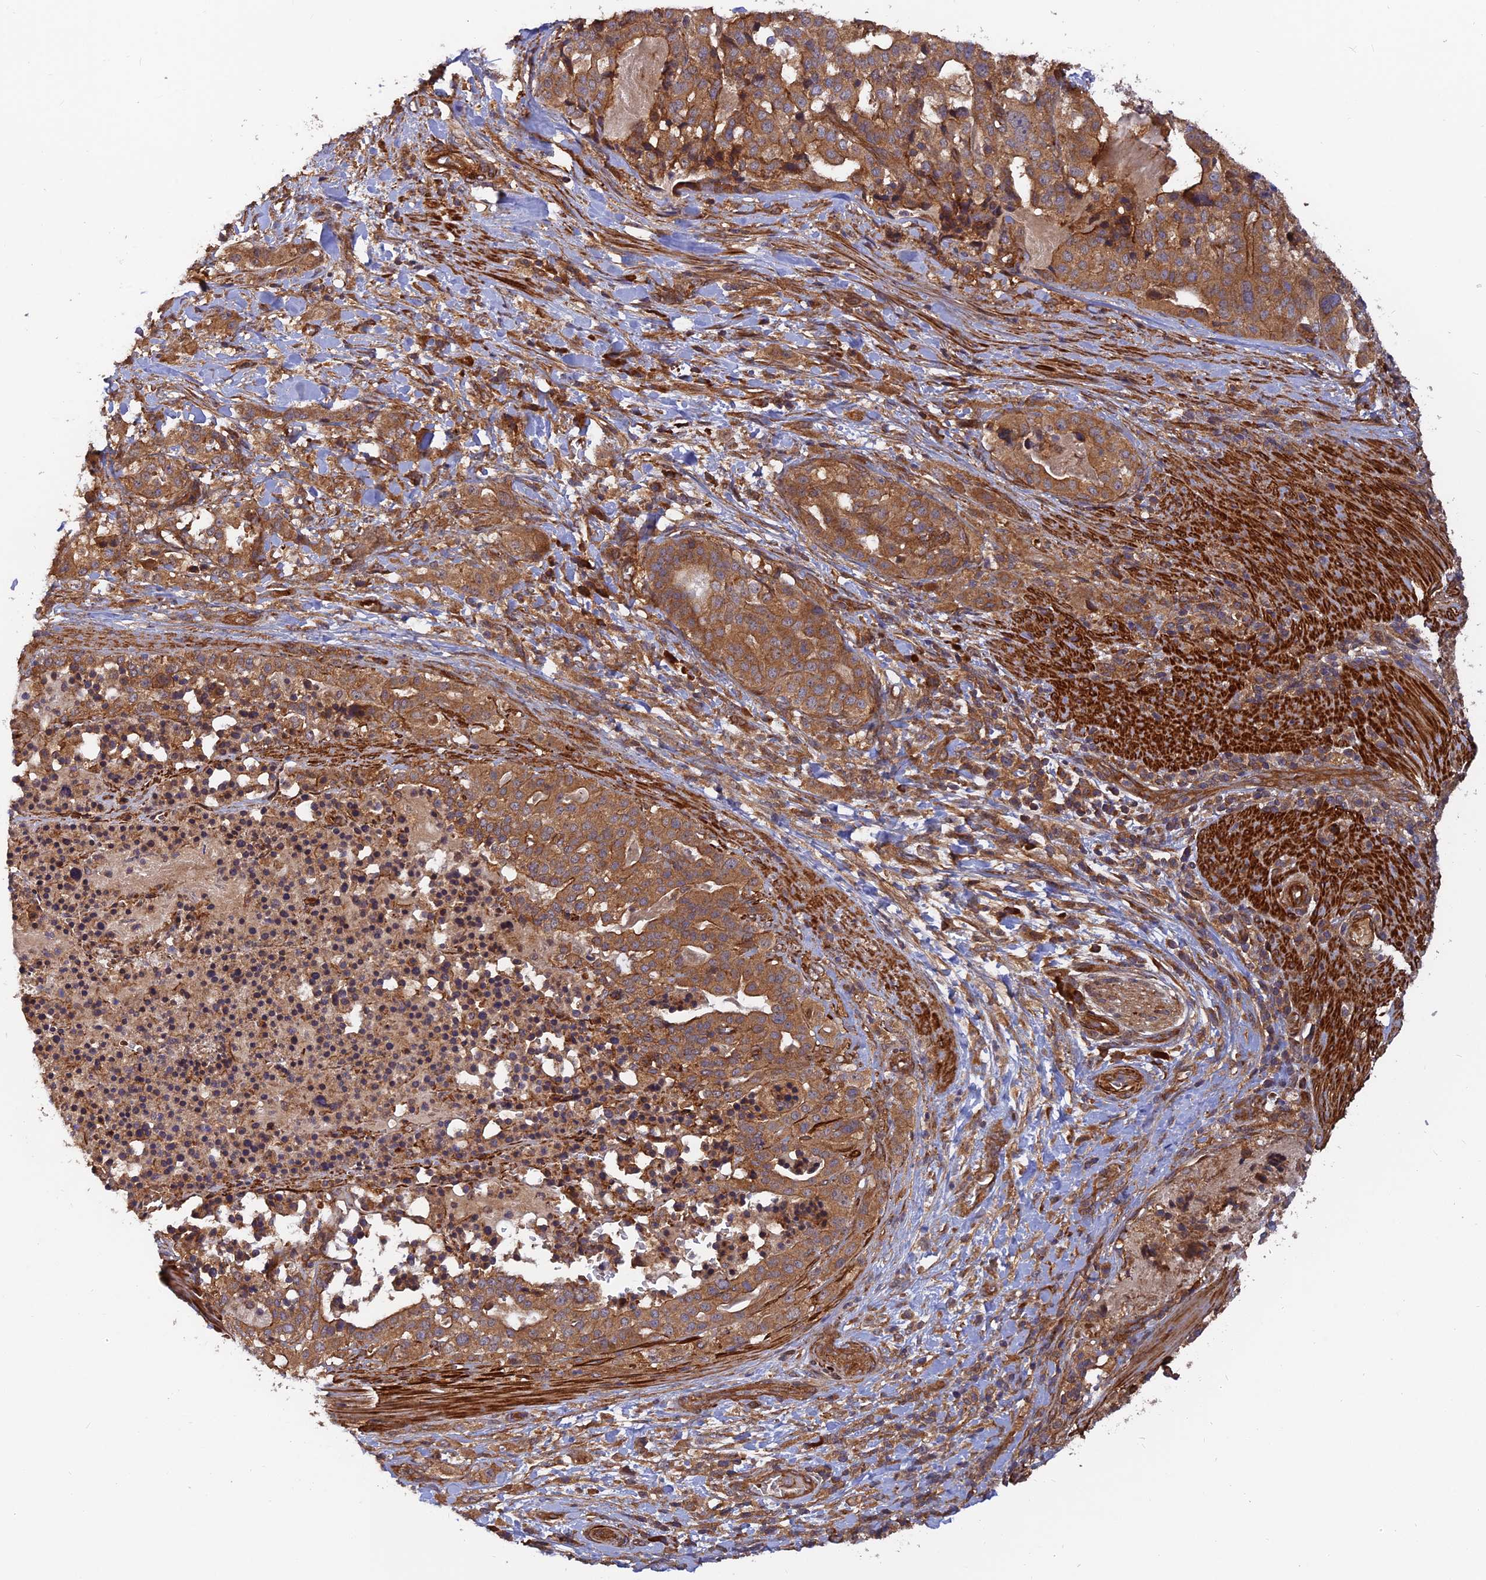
{"staining": {"intensity": "moderate", "quantity": ">75%", "location": "cytoplasmic/membranous"}, "tissue": "stomach cancer", "cell_type": "Tumor cells", "image_type": "cancer", "snomed": [{"axis": "morphology", "description": "Adenocarcinoma, NOS"}, {"axis": "topography", "description": "Stomach"}], "caption": "Tumor cells show medium levels of moderate cytoplasmic/membranous staining in about >75% of cells in stomach cancer (adenocarcinoma).", "gene": "RELCH", "patient": {"sex": "male", "age": 48}}